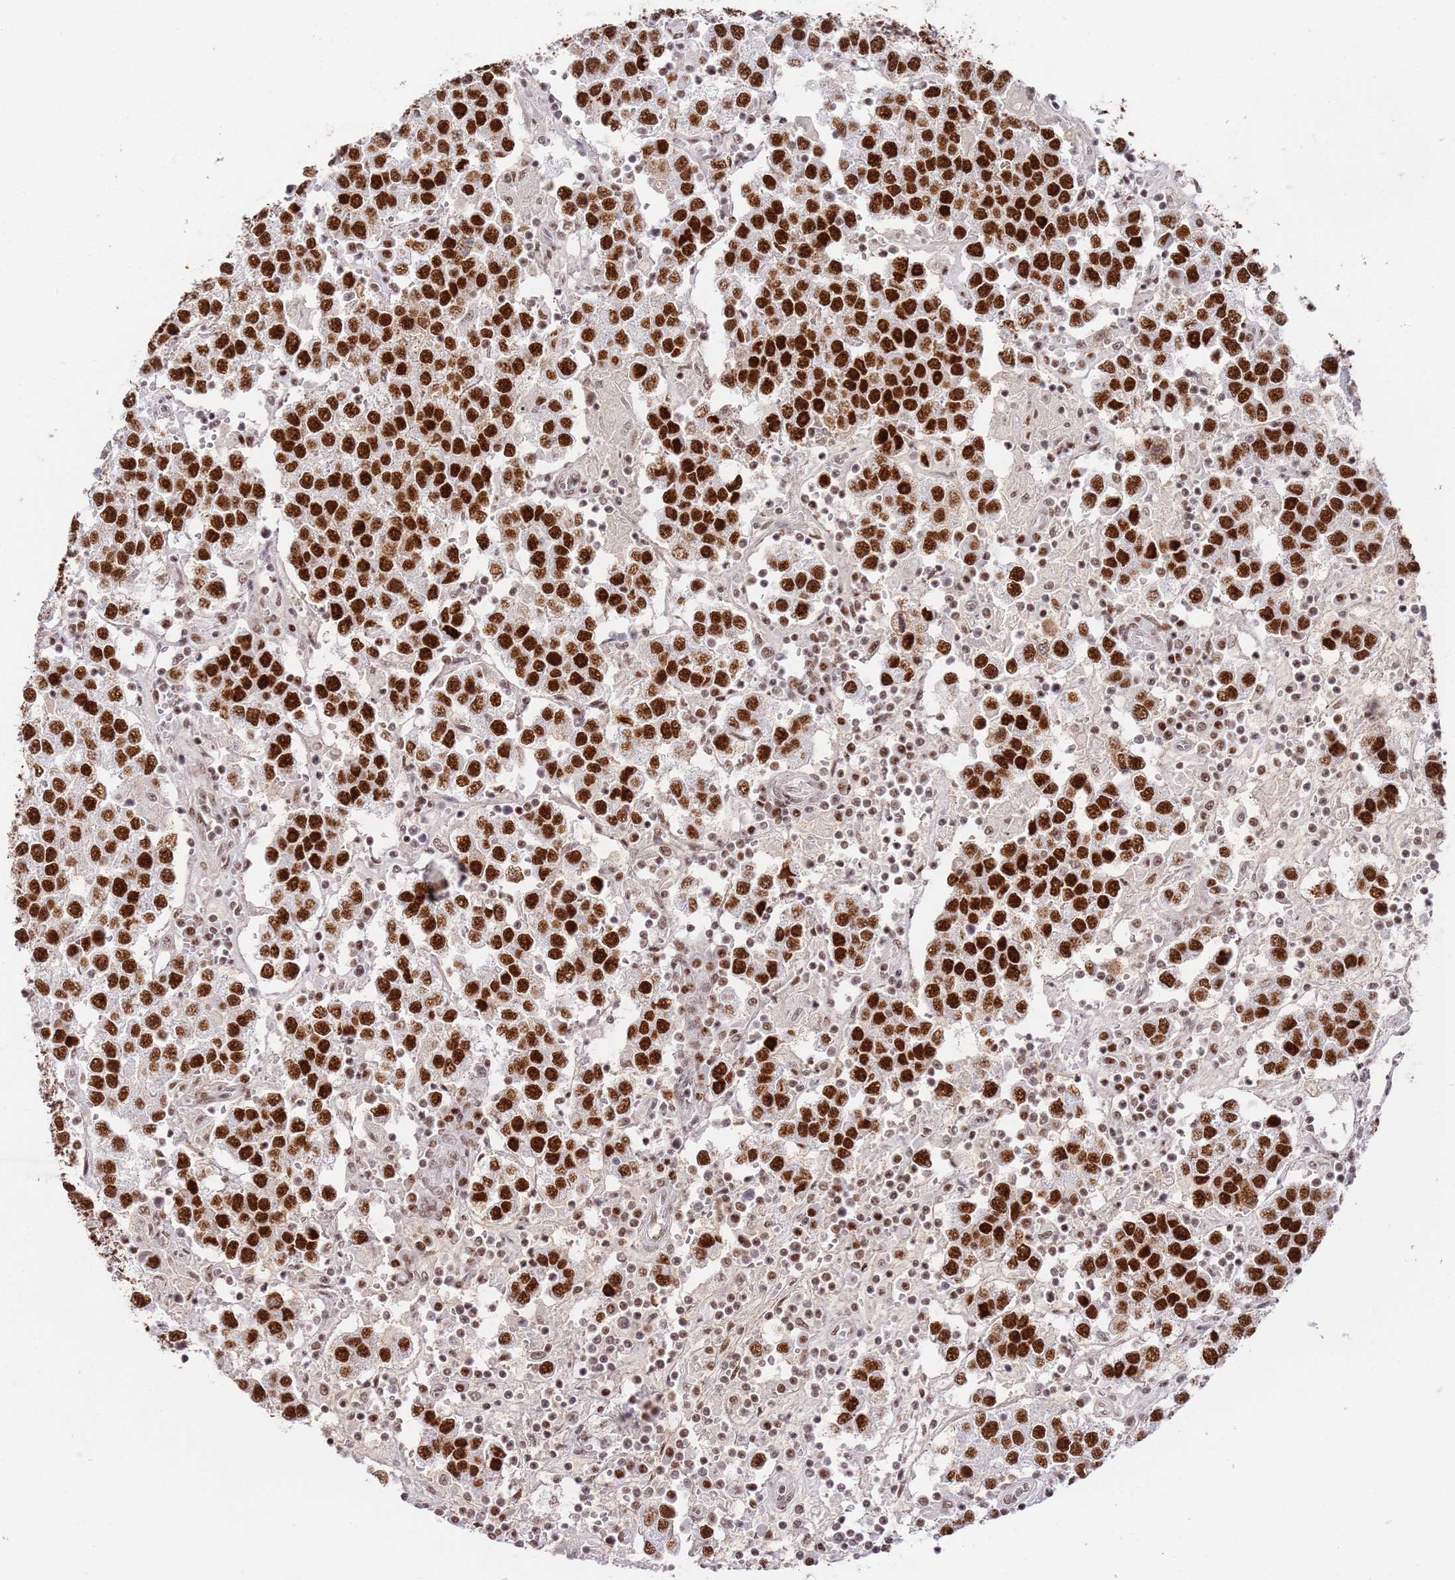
{"staining": {"intensity": "strong", "quantity": ">75%", "location": "nuclear"}, "tissue": "testis cancer", "cell_type": "Tumor cells", "image_type": "cancer", "snomed": [{"axis": "morphology", "description": "Seminoma, NOS"}, {"axis": "topography", "description": "Testis"}], "caption": "IHC (DAB) staining of testis cancer (seminoma) demonstrates strong nuclear protein staining in about >75% of tumor cells.", "gene": "AKAP8L", "patient": {"sex": "male", "age": 37}}